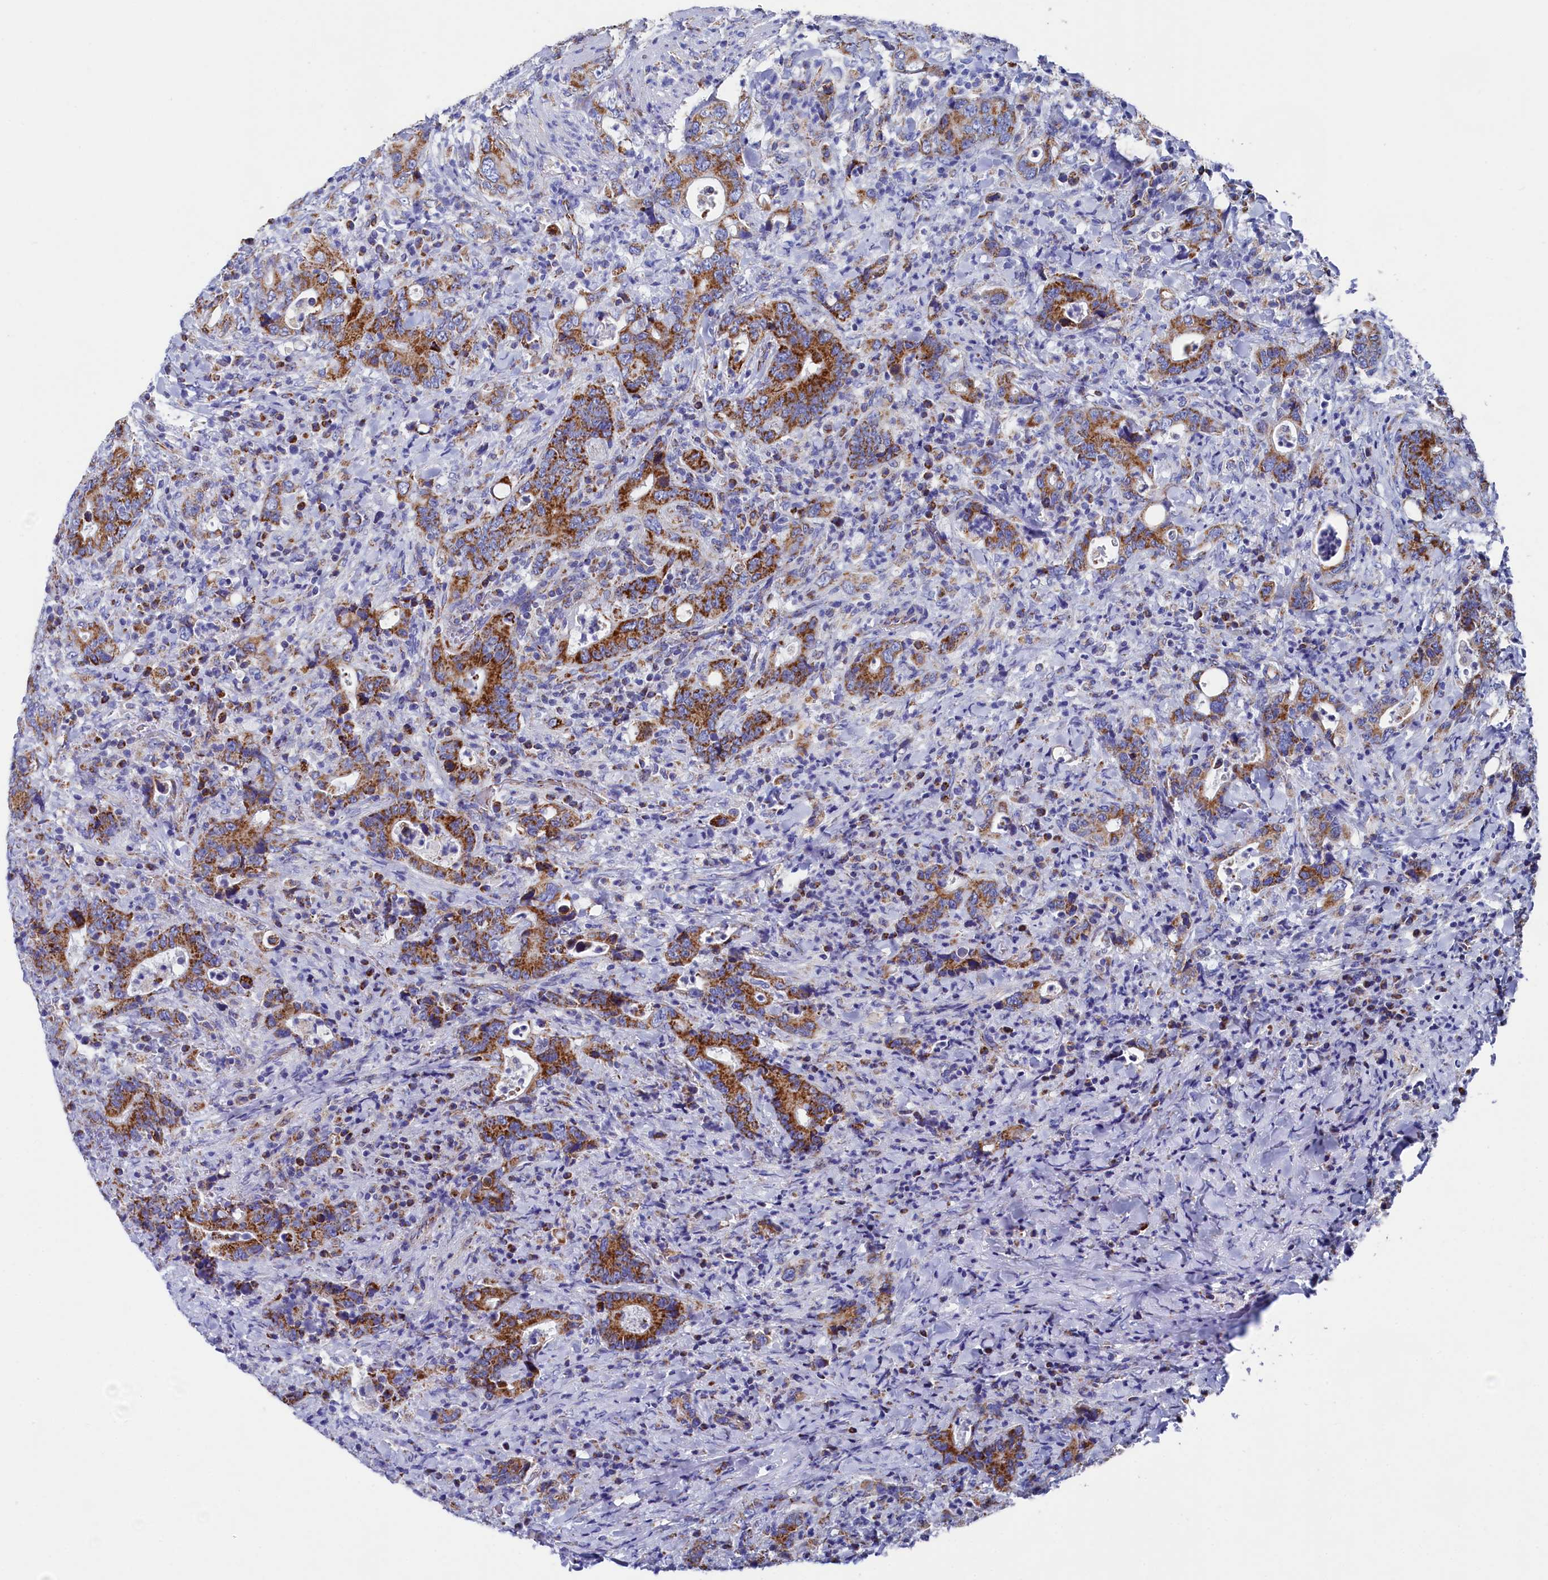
{"staining": {"intensity": "strong", "quantity": ">75%", "location": "cytoplasmic/membranous"}, "tissue": "colorectal cancer", "cell_type": "Tumor cells", "image_type": "cancer", "snomed": [{"axis": "morphology", "description": "Adenocarcinoma, NOS"}, {"axis": "topography", "description": "Colon"}], "caption": "Immunohistochemical staining of adenocarcinoma (colorectal) shows high levels of strong cytoplasmic/membranous protein expression in approximately >75% of tumor cells. Using DAB (3,3'-diaminobenzidine) (brown) and hematoxylin (blue) stains, captured at high magnification using brightfield microscopy.", "gene": "MMAB", "patient": {"sex": "female", "age": 75}}